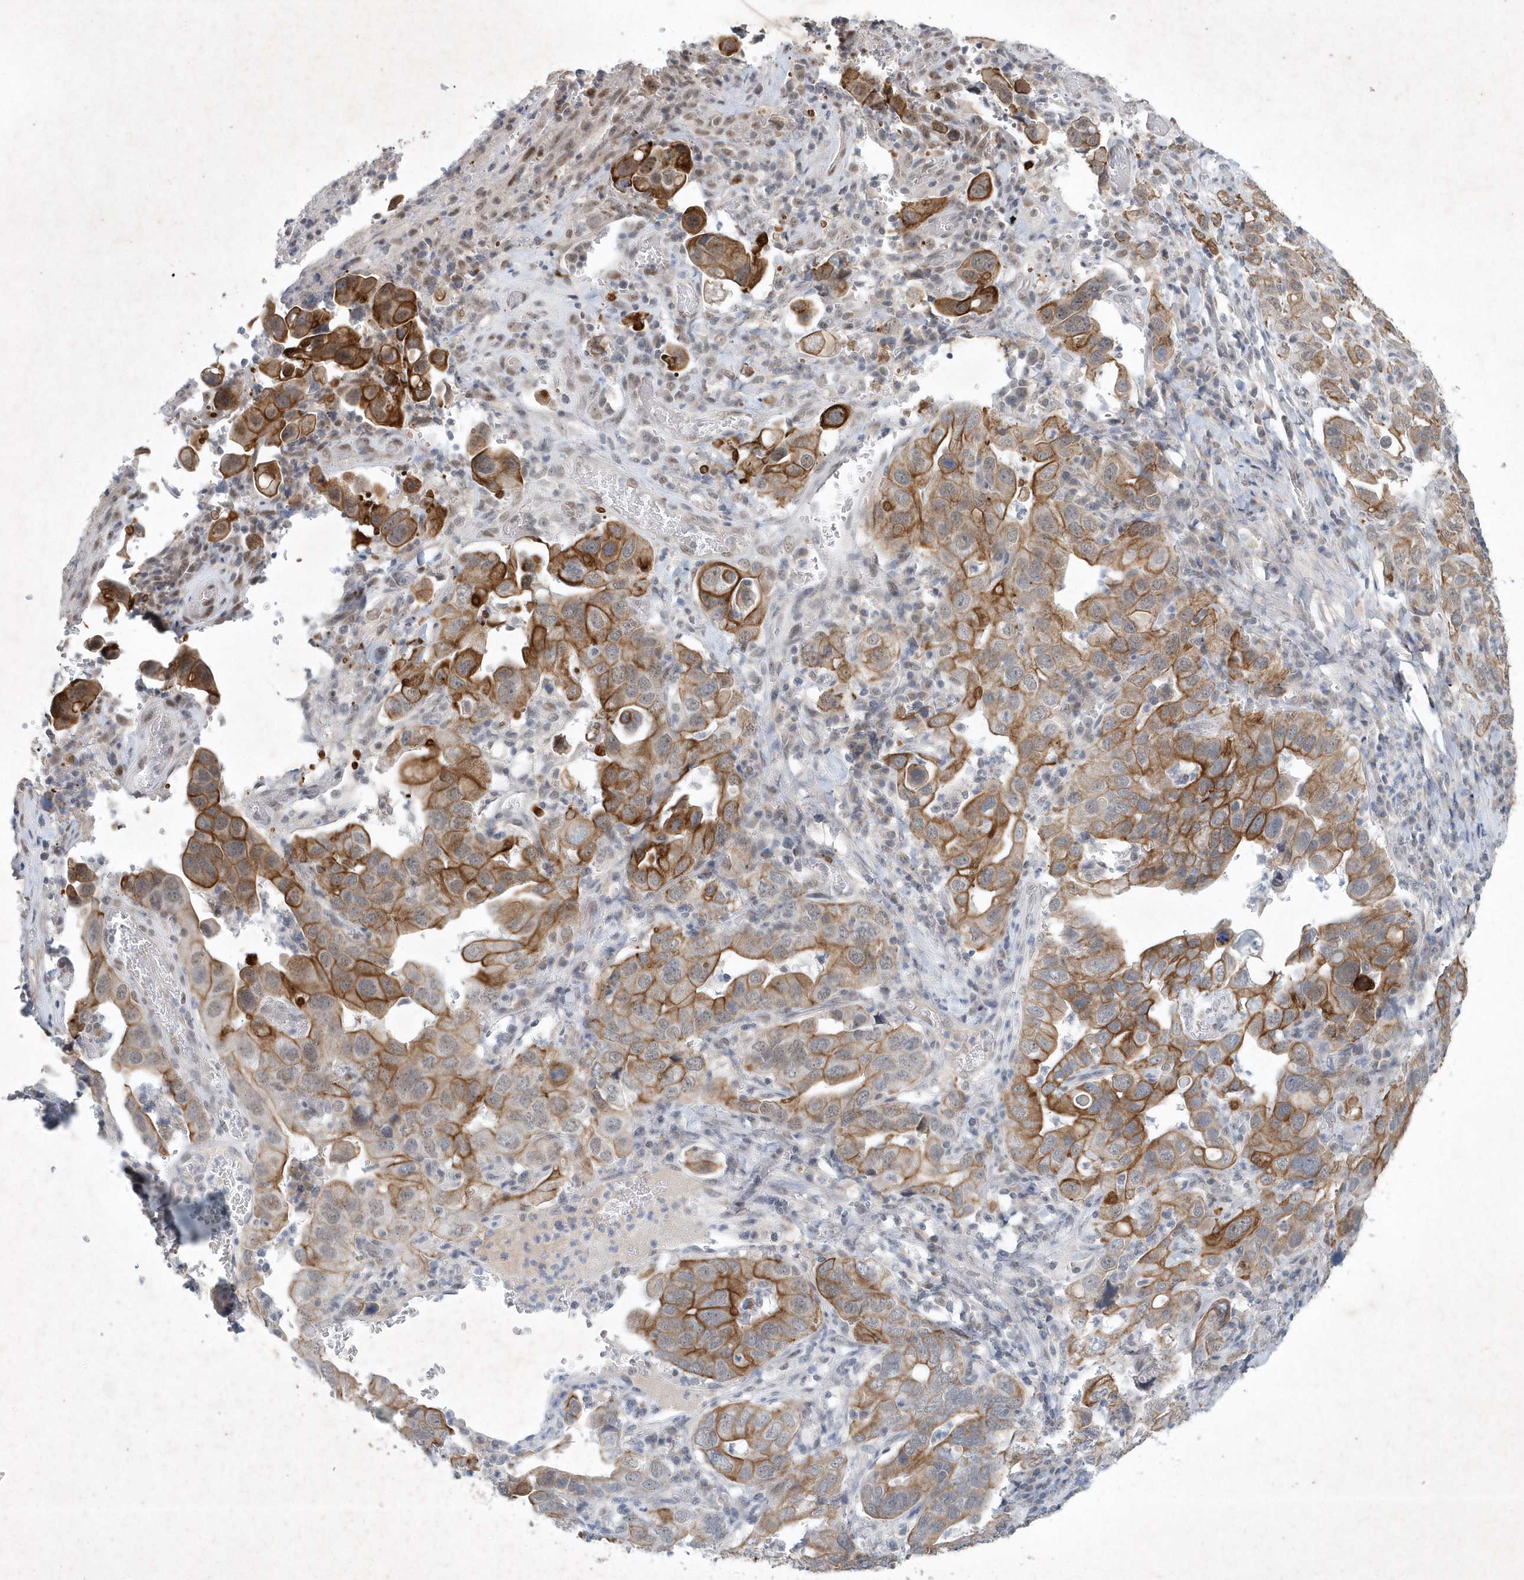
{"staining": {"intensity": "strong", "quantity": ">75%", "location": "cytoplasmic/membranous"}, "tissue": "stomach cancer", "cell_type": "Tumor cells", "image_type": "cancer", "snomed": [{"axis": "morphology", "description": "Adenocarcinoma, NOS"}, {"axis": "topography", "description": "Stomach, upper"}], "caption": "The immunohistochemical stain shows strong cytoplasmic/membranous expression in tumor cells of stomach cancer tissue. (DAB IHC, brown staining for protein, blue staining for nuclei).", "gene": "ZBTB9", "patient": {"sex": "male", "age": 62}}